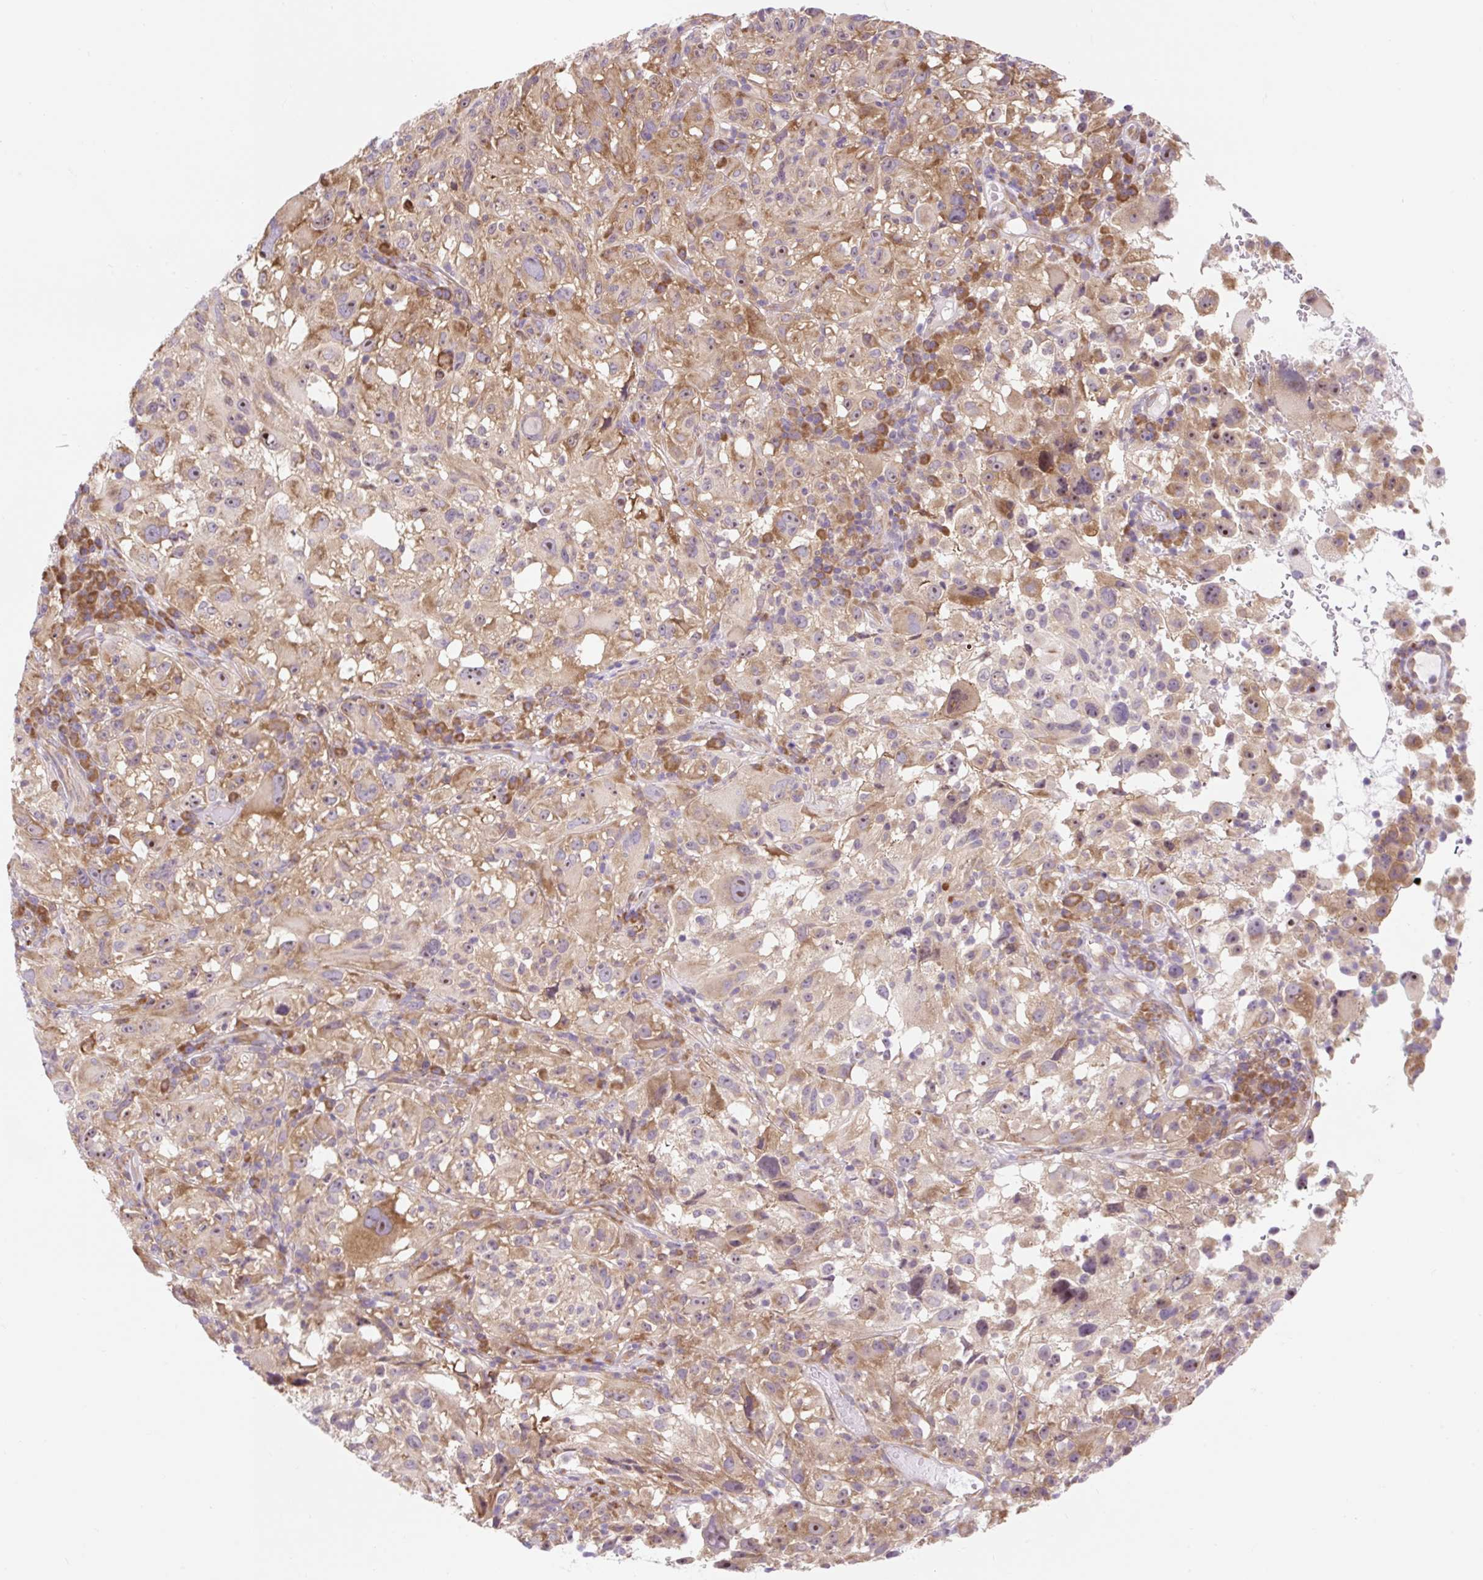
{"staining": {"intensity": "weak", "quantity": ">75%", "location": "cytoplasmic/membranous"}, "tissue": "melanoma", "cell_type": "Tumor cells", "image_type": "cancer", "snomed": [{"axis": "morphology", "description": "Malignant melanoma, NOS"}, {"axis": "topography", "description": "Skin"}], "caption": "Melanoma stained with IHC displays weak cytoplasmic/membranous positivity in approximately >75% of tumor cells. (DAB (3,3'-diaminobenzidine) IHC, brown staining for protein, blue staining for nuclei).", "gene": "GPR45", "patient": {"sex": "female", "age": 71}}